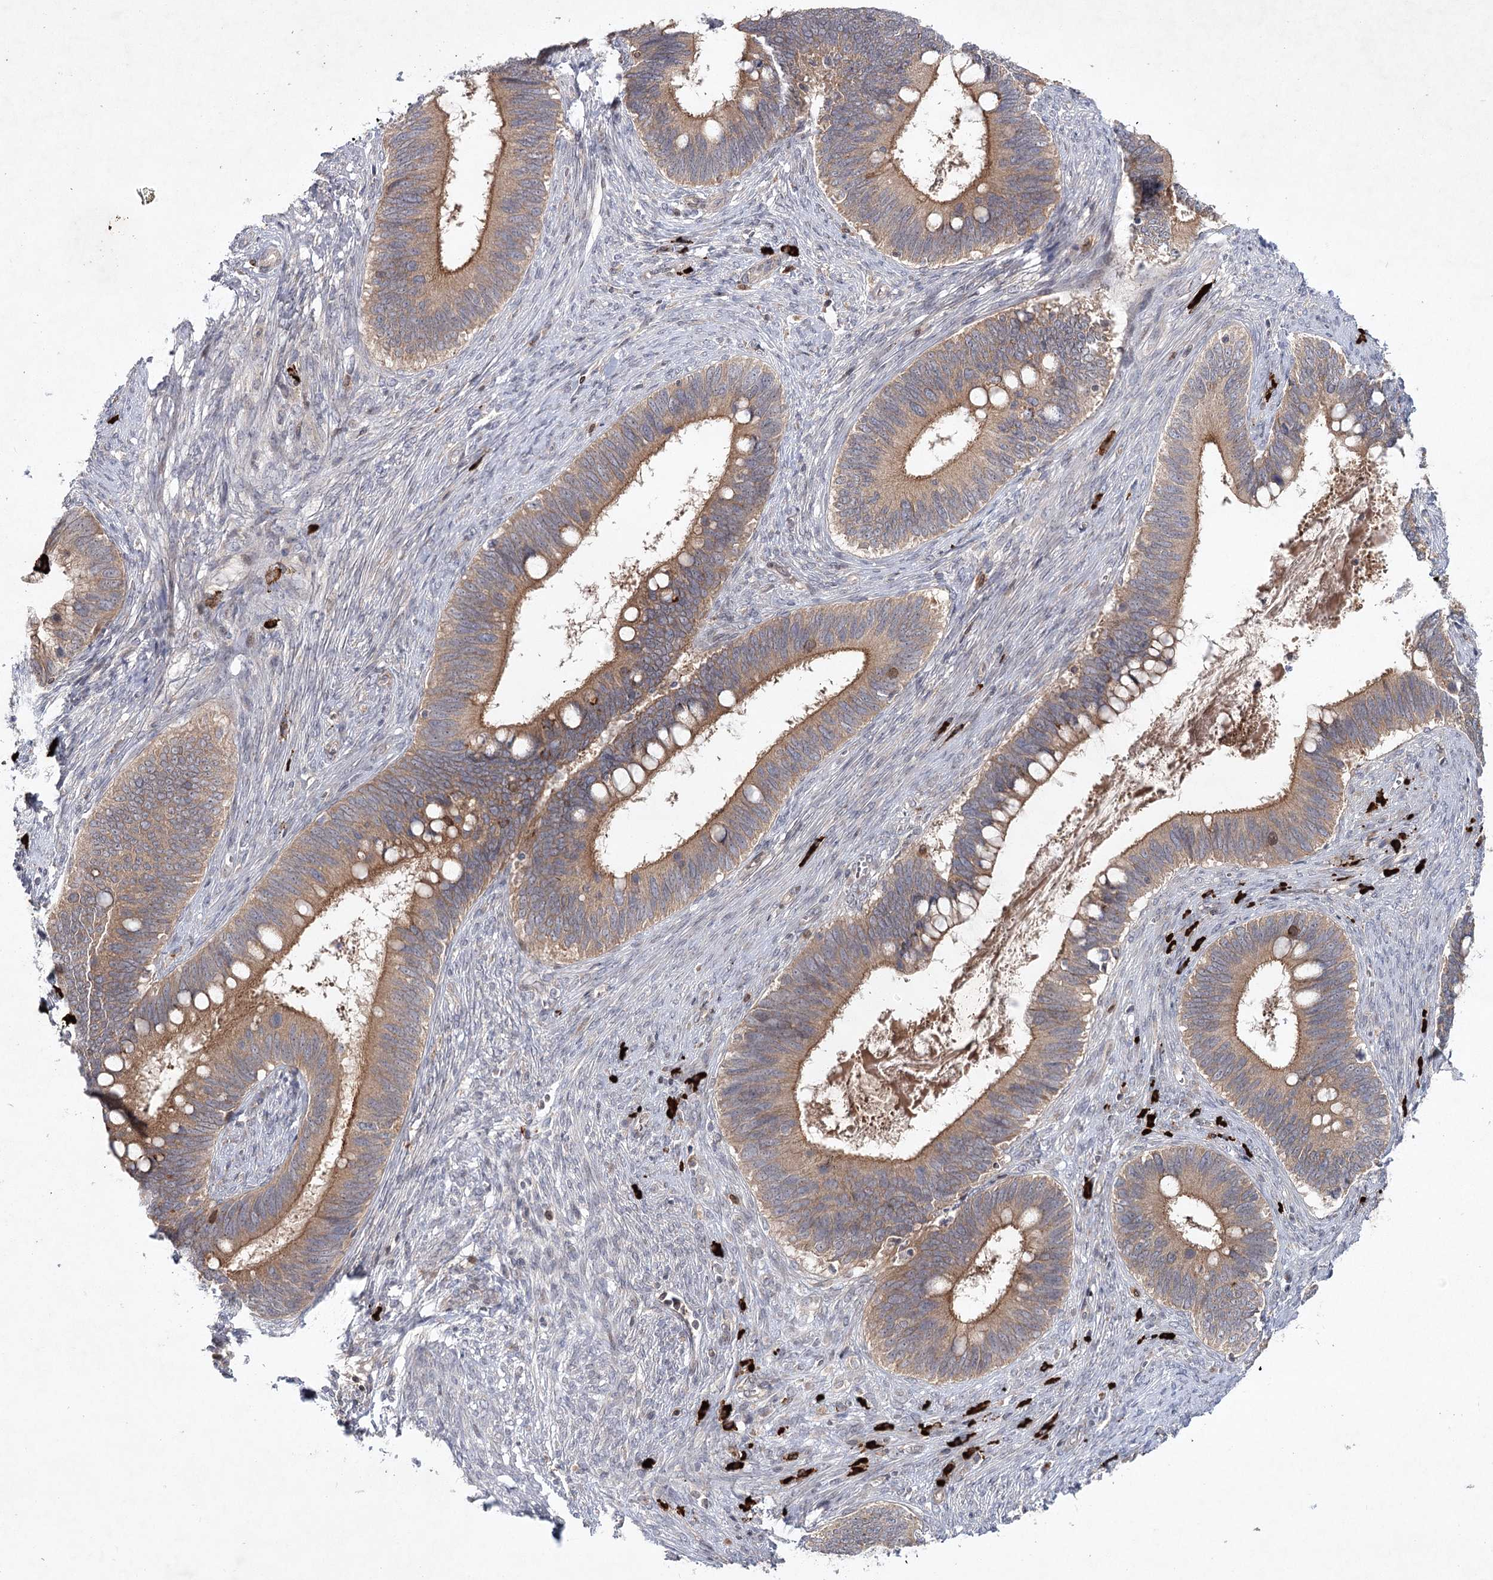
{"staining": {"intensity": "moderate", "quantity": ">75%", "location": "cytoplasmic/membranous"}, "tissue": "cervical cancer", "cell_type": "Tumor cells", "image_type": "cancer", "snomed": [{"axis": "morphology", "description": "Adenocarcinoma, NOS"}, {"axis": "topography", "description": "Cervix"}], "caption": "This micrograph reveals immunohistochemistry (IHC) staining of adenocarcinoma (cervical), with medium moderate cytoplasmic/membranous positivity in approximately >75% of tumor cells.", "gene": "MAP3K13", "patient": {"sex": "female", "age": 42}}